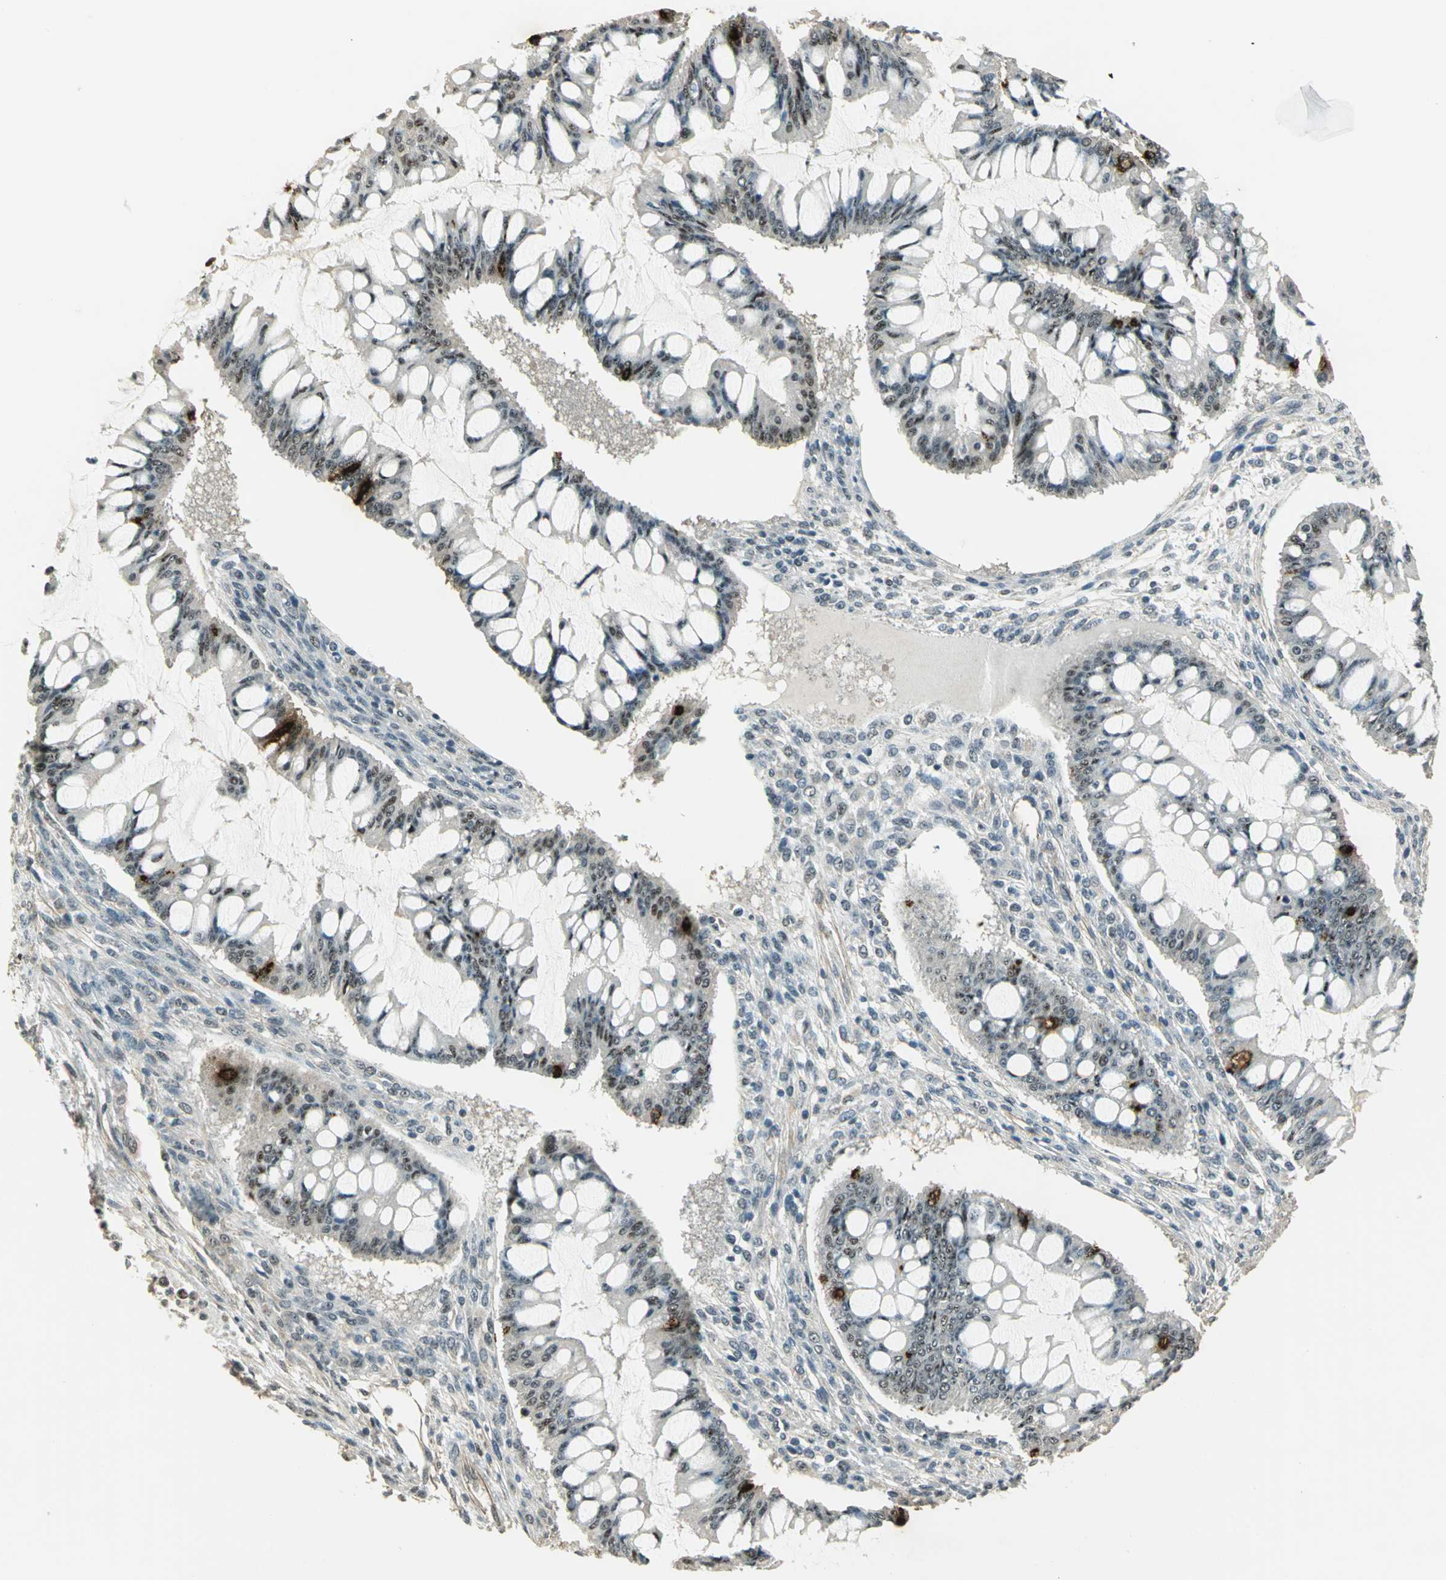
{"staining": {"intensity": "weak", "quantity": "25%-75%", "location": "nuclear"}, "tissue": "ovarian cancer", "cell_type": "Tumor cells", "image_type": "cancer", "snomed": [{"axis": "morphology", "description": "Cystadenocarcinoma, mucinous, NOS"}, {"axis": "topography", "description": "Ovary"}], "caption": "Human mucinous cystadenocarcinoma (ovarian) stained with a brown dye displays weak nuclear positive expression in approximately 25%-75% of tumor cells.", "gene": "ELF1", "patient": {"sex": "female", "age": 73}}